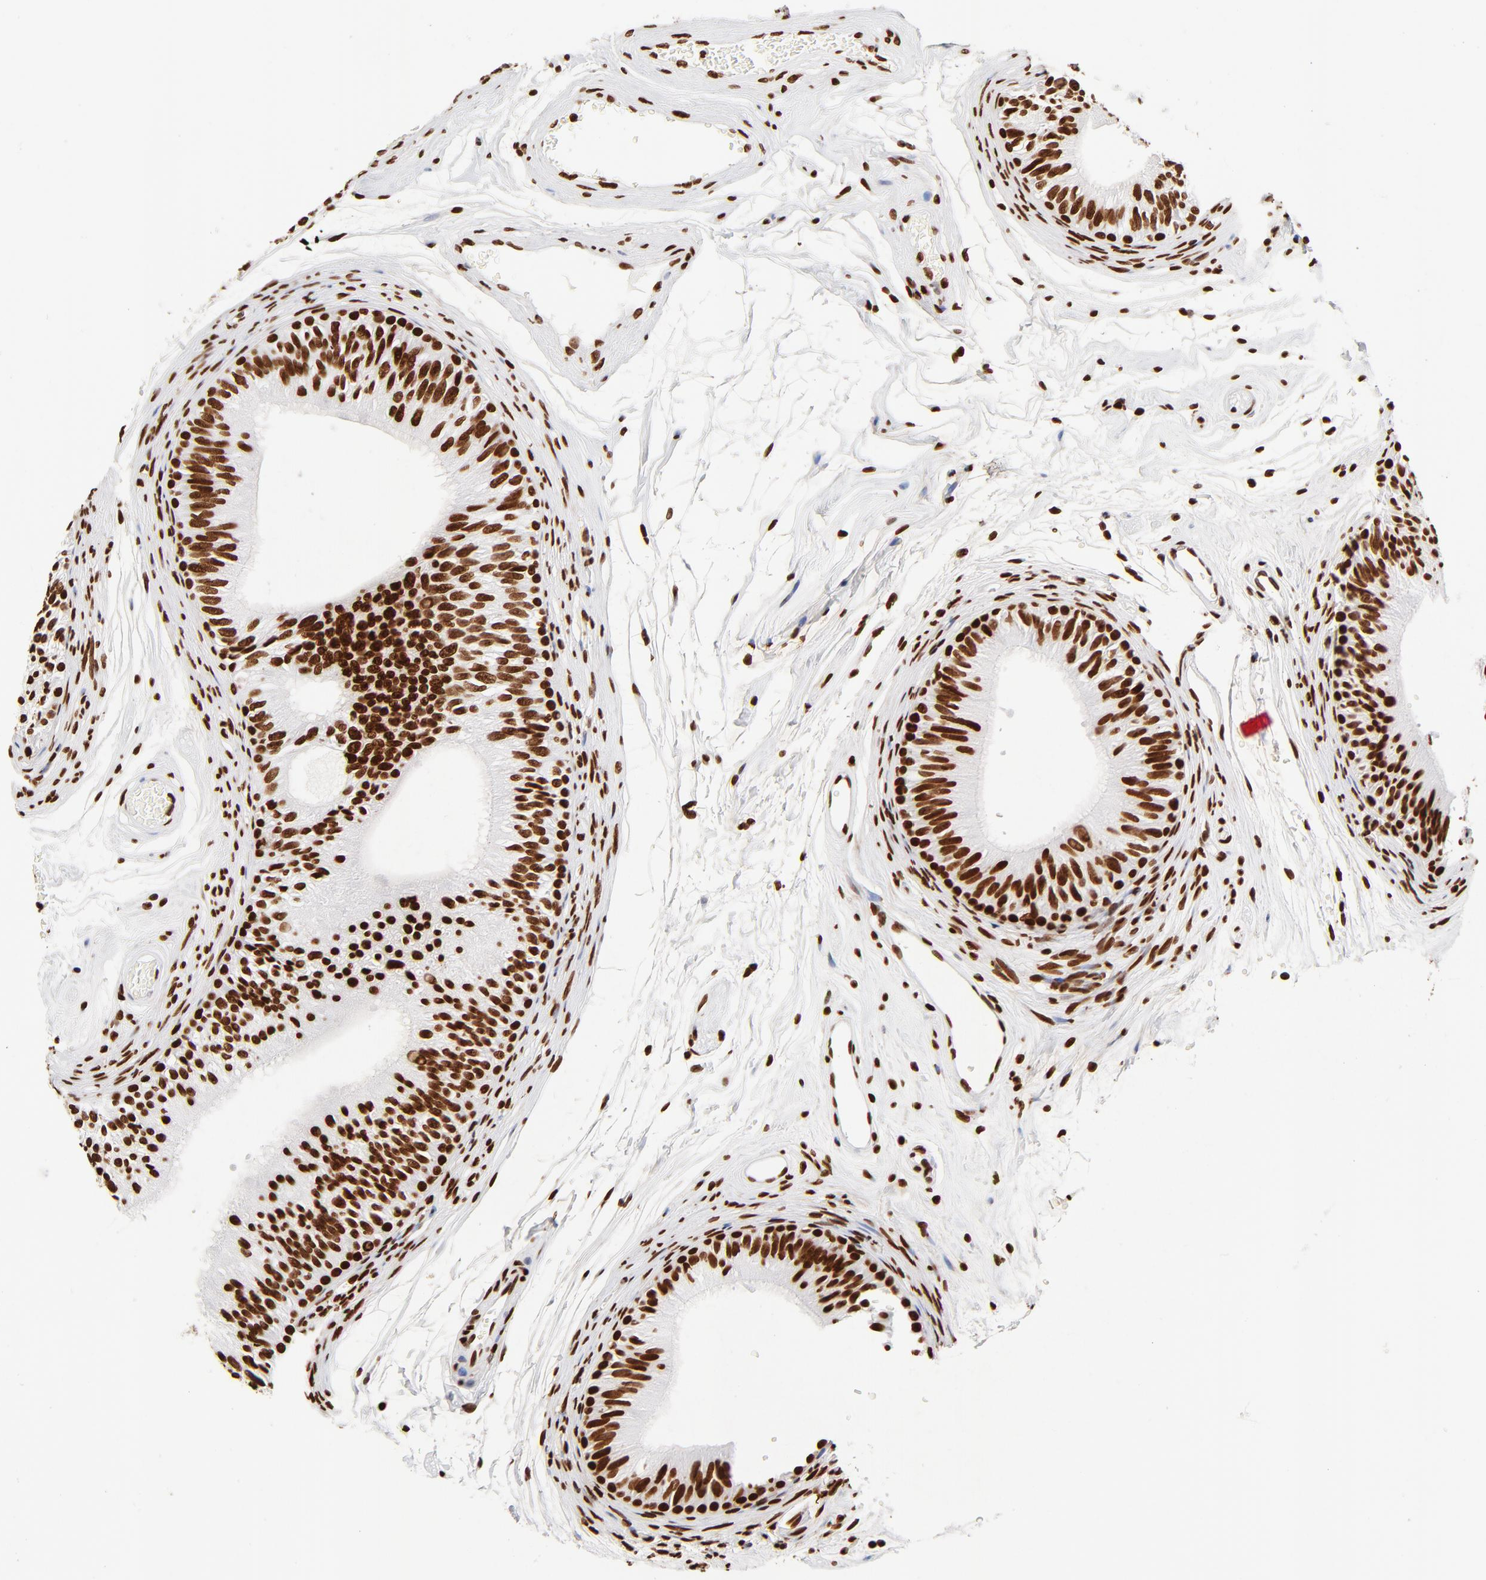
{"staining": {"intensity": "strong", "quantity": ">75%", "location": "nuclear"}, "tissue": "epididymis", "cell_type": "Glandular cells", "image_type": "normal", "snomed": [{"axis": "morphology", "description": "Normal tissue, NOS"}, {"axis": "topography", "description": "Testis"}, {"axis": "topography", "description": "Epididymis"}], "caption": "Protein staining of normal epididymis shows strong nuclear positivity in approximately >75% of glandular cells.", "gene": "FBH1", "patient": {"sex": "male", "age": 36}}